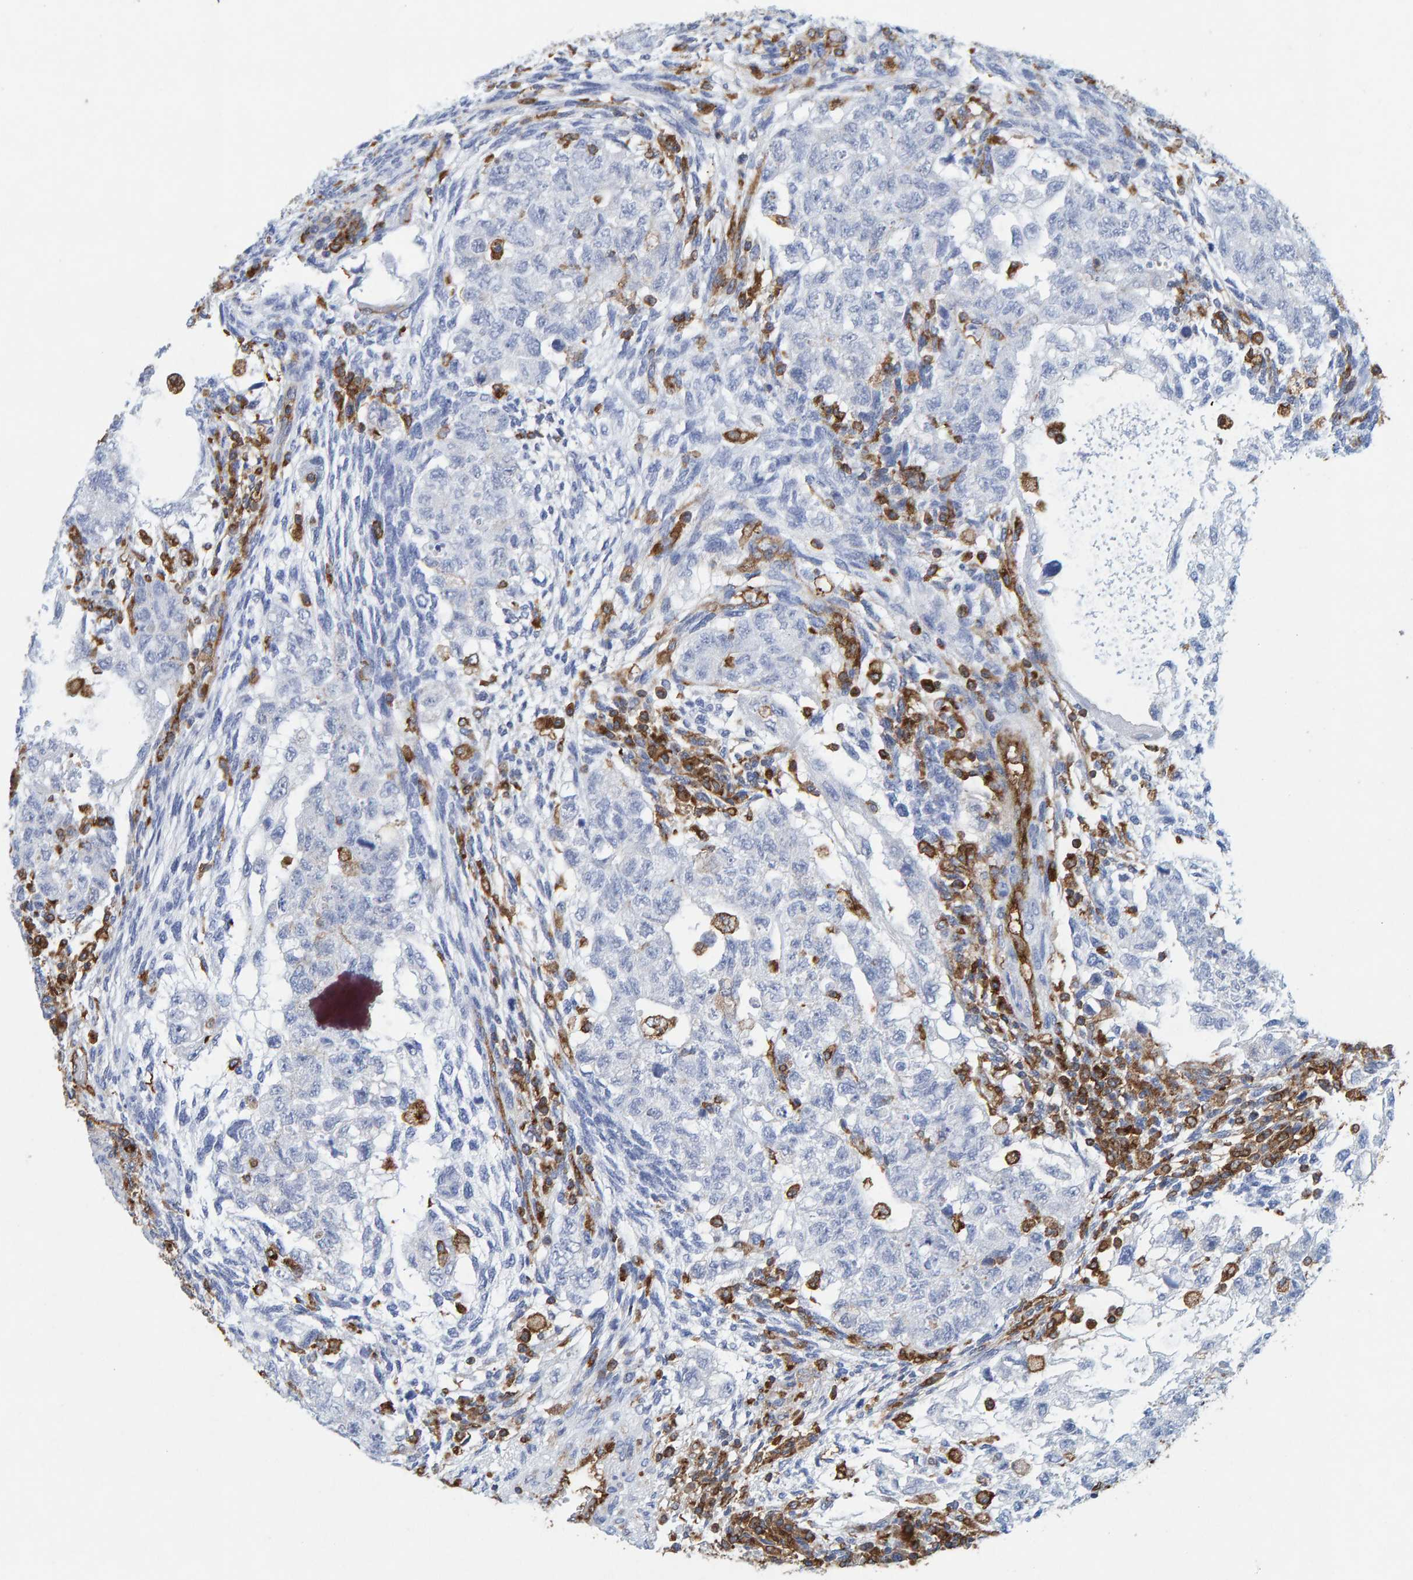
{"staining": {"intensity": "negative", "quantity": "none", "location": "none"}, "tissue": "testis cancer", "cell_type": "Tumor cells", "image_type": "cancer", "snomed": [{"axis": "morphology", "description": "Normal tissue, NOS"}, {"axis": "morphology", "description": "Carcinoma, Embryonal, NOS"}, {"axis": "topography", "description": "Testis"}], "caption": "Immunohistochemical staining of human testis cancer (embryonal carcinoma) shows no significant staining in tumor cells. (Brightfield microscopy of DAB IHC at high magnification).", "gene": "MVP", "patient": {"sex": "male", "age": 36}}